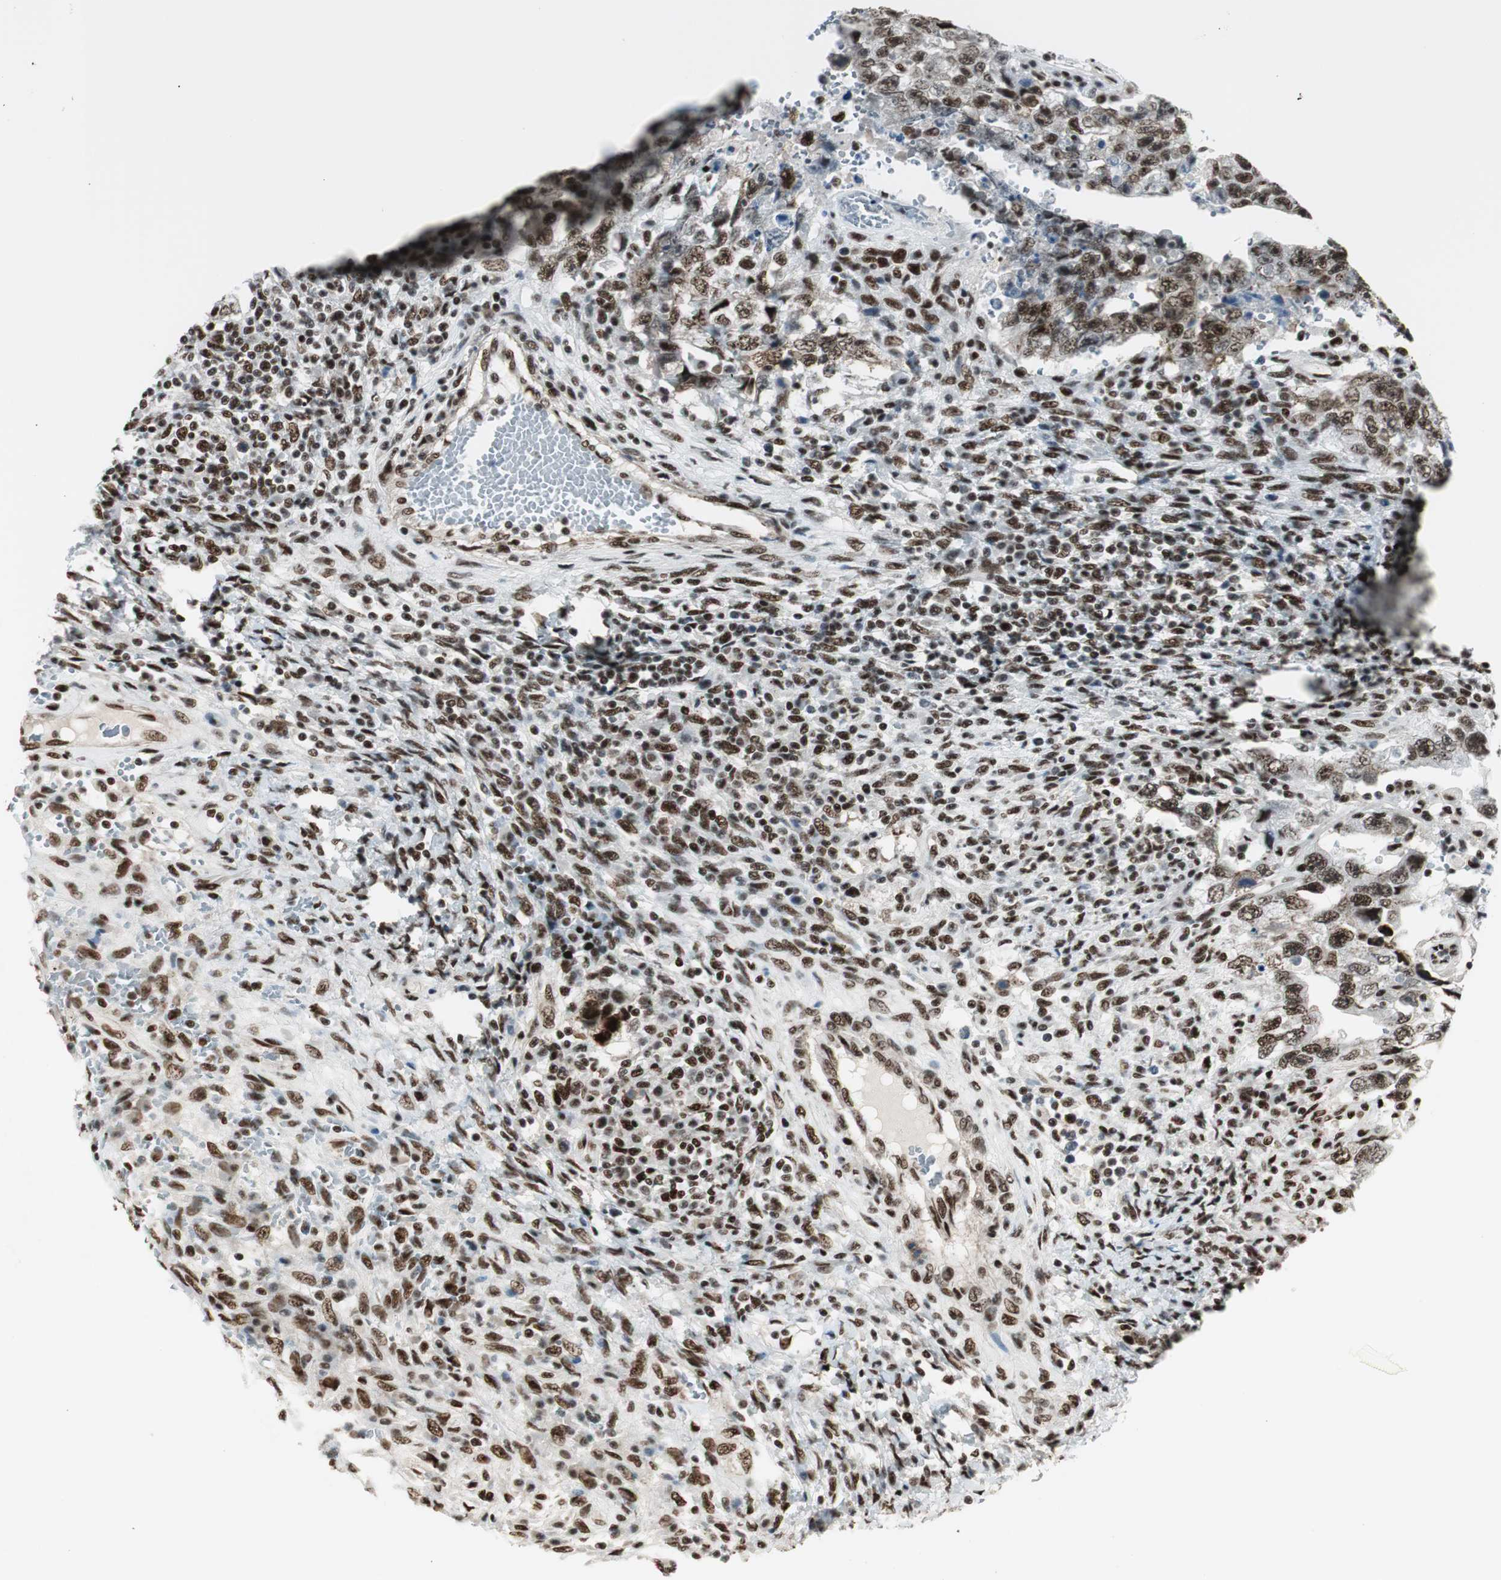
{"staining": {"intensity": "strong", "quantity": ">75%", "location": "nuclear"}, "tissue": "testis cancer", "cell_type": "Tumor cells", "image_type": "cancer", "snomed": [{"axis": "morphology", "description": "Carcinoma, Embryonal, NOS"}, {"axis": "topography", "description": "Testis"}], "caption": "Protein staining by IHC demonstrates strong nuclear positivity in approximately >75% of tumor cells in embryonal carcinoma (testis).", "gene": "HEXIM1", "patient": {"sex": "male", "age": 26}}